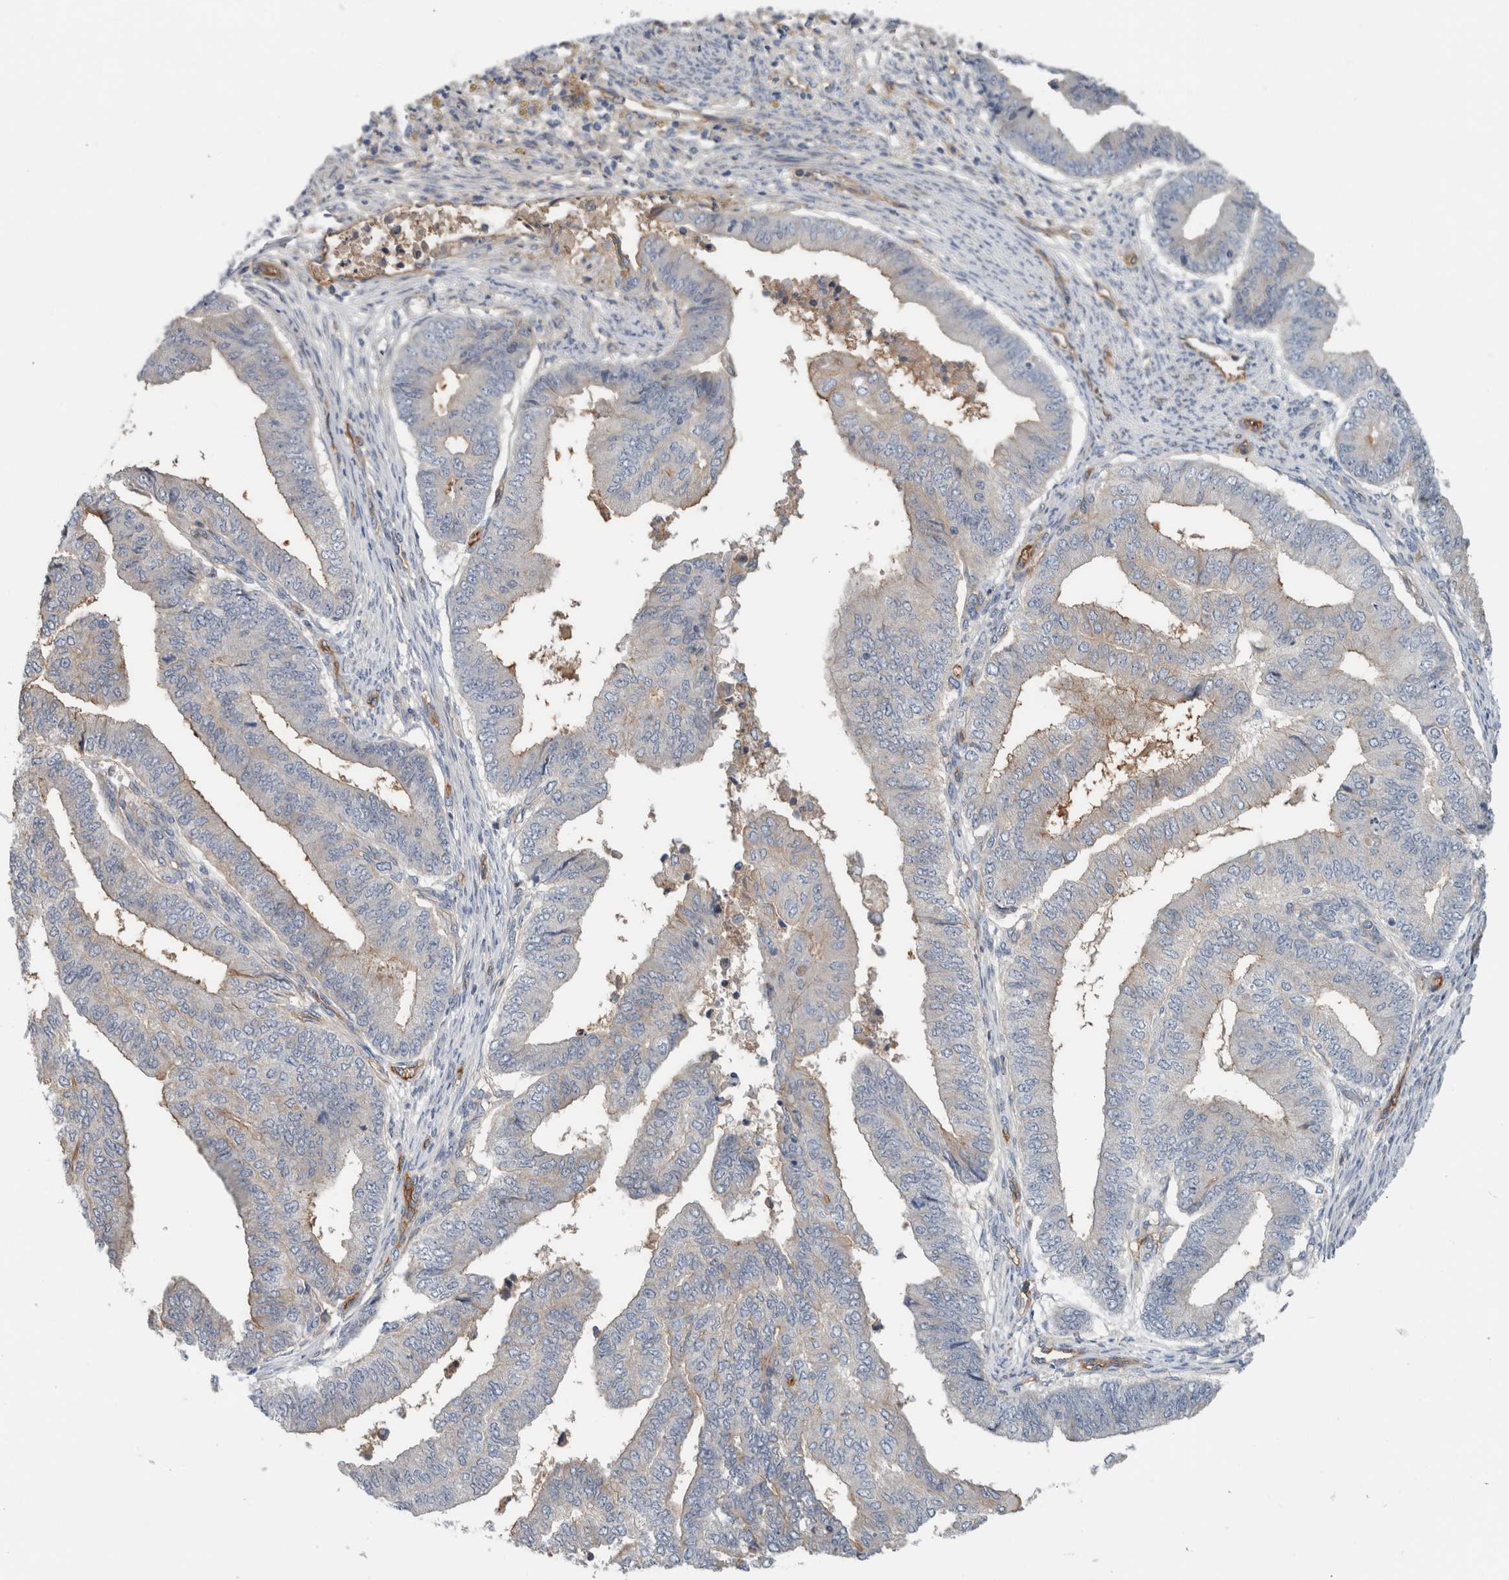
{"staining": {"intensity": "negative", "quantity": "none", "location": "none"}, "tissue": "endometrial cancer", "cell_type": "Tumor cells", "image_type": "cancer", "snomed": [{"axis": "morphology", "description": "Polyp, NOS"}, {"axis": "morphology", "description": "Adenocarcinoma, NOS"}, {"axis": "morphology", "description": "Adenoma, NOS"}, {"axis": "topography", "description": "Endometrium"}], "caption": "The immunohistochemistry histopathology image has no significant positivity in tumor cells of adenoma (endometrial) tissue.", "gene": "CD59", "patient": {"sex": "female", "age": 79}}